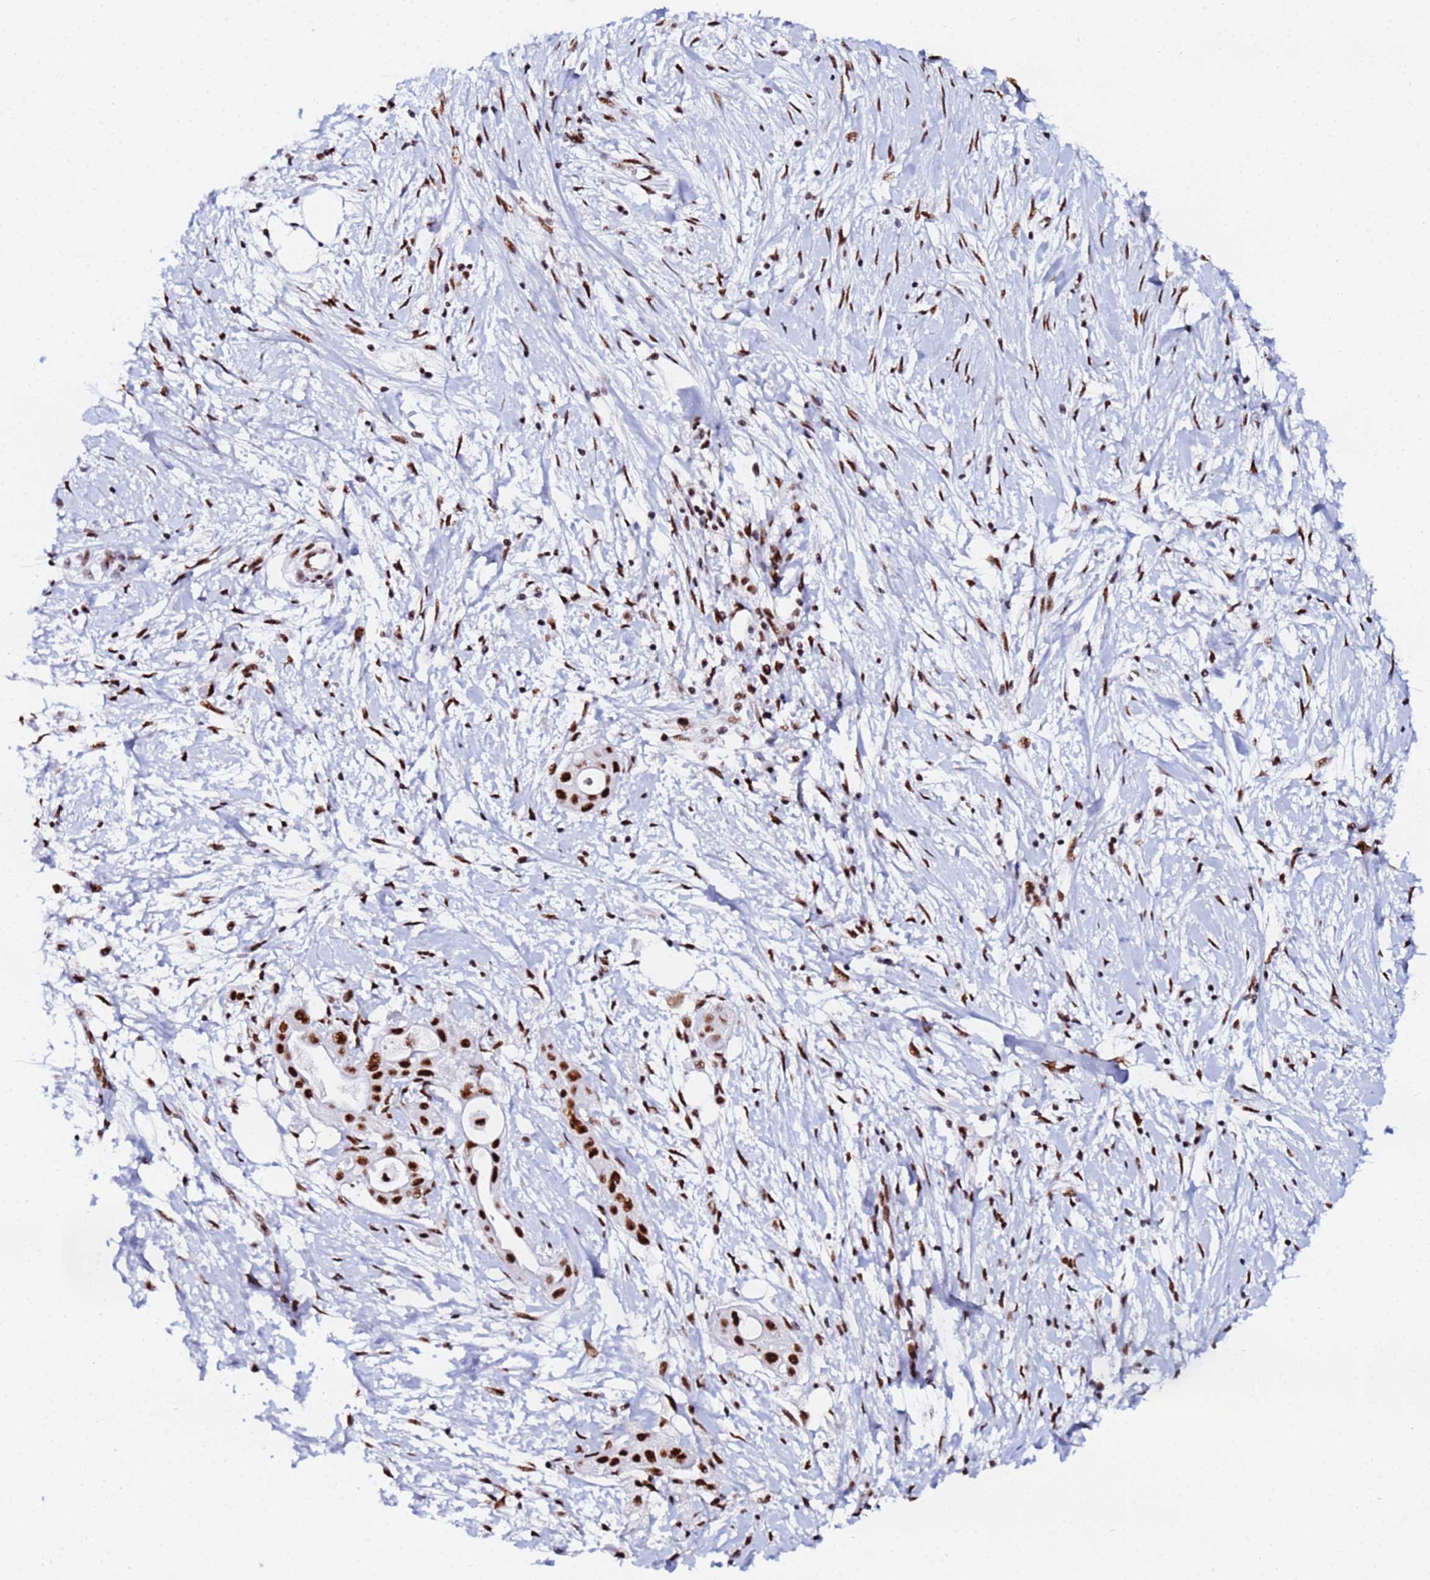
{"staining": {"intensity": "strong", "quantity": ">75%", "location": "nuclear"}, "tissue": "pancreatic cancer", "cell_type": "Tumor cells", "image_type": "cancer", "snomed": [{"axis": "morphology", "description": "Adenocarcinoma, NOS"}, {"axis": "topography", "description": "Pancreas"}], "caption": "High-magnification brightfield microscopy of adenocarcinoma (pancreatic) stained with DAB (brown) and counterstained with hematoxylin (blue). tumor cells exhibit strong nuclear expression is identified in approximately>75% of cells.", "gene": "SNRPA1", "patient": {"sex": "male", "age": 68}}